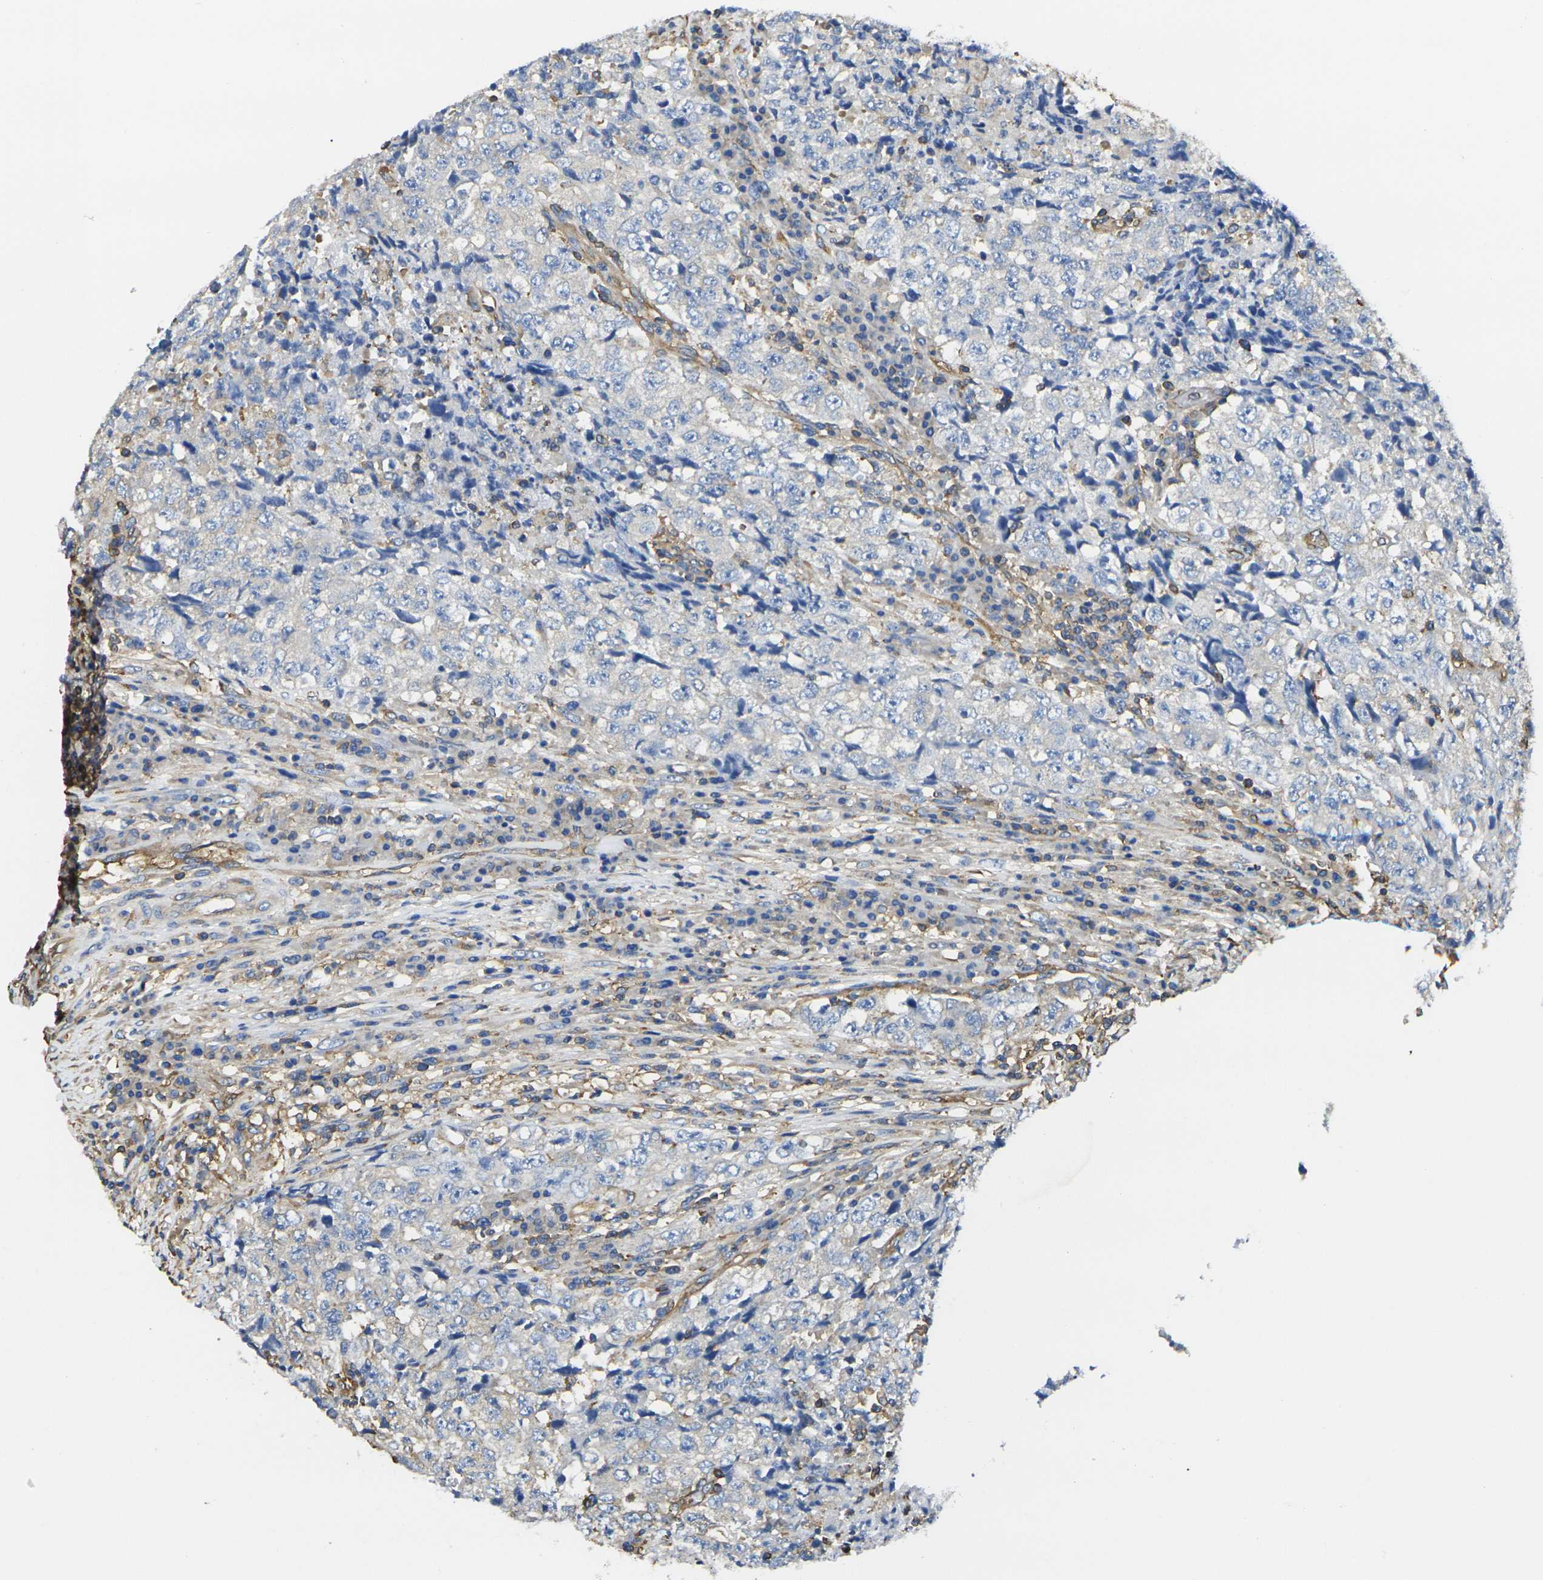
{"staining": {"intensity": "negative", "quantity": "none", "location": "none"}, "tissue": "testis cancer", "cell_type": "Tumor cells", "image_type": "cancer", "snomed": [{"axis": "morphology", "description": "Necrosis, NOS"}, {"axis": "morphology", "description": "Carcinoma, Embryonal, NOS"}, {"axis": "topography", "description": "Testis"}], "caption": "Immunohistochemistry (IHC) of human testis cancer shows no expression in tumor cells.", "gene": "FAM110D", "patient": {"sex": "male", "age": 19}}